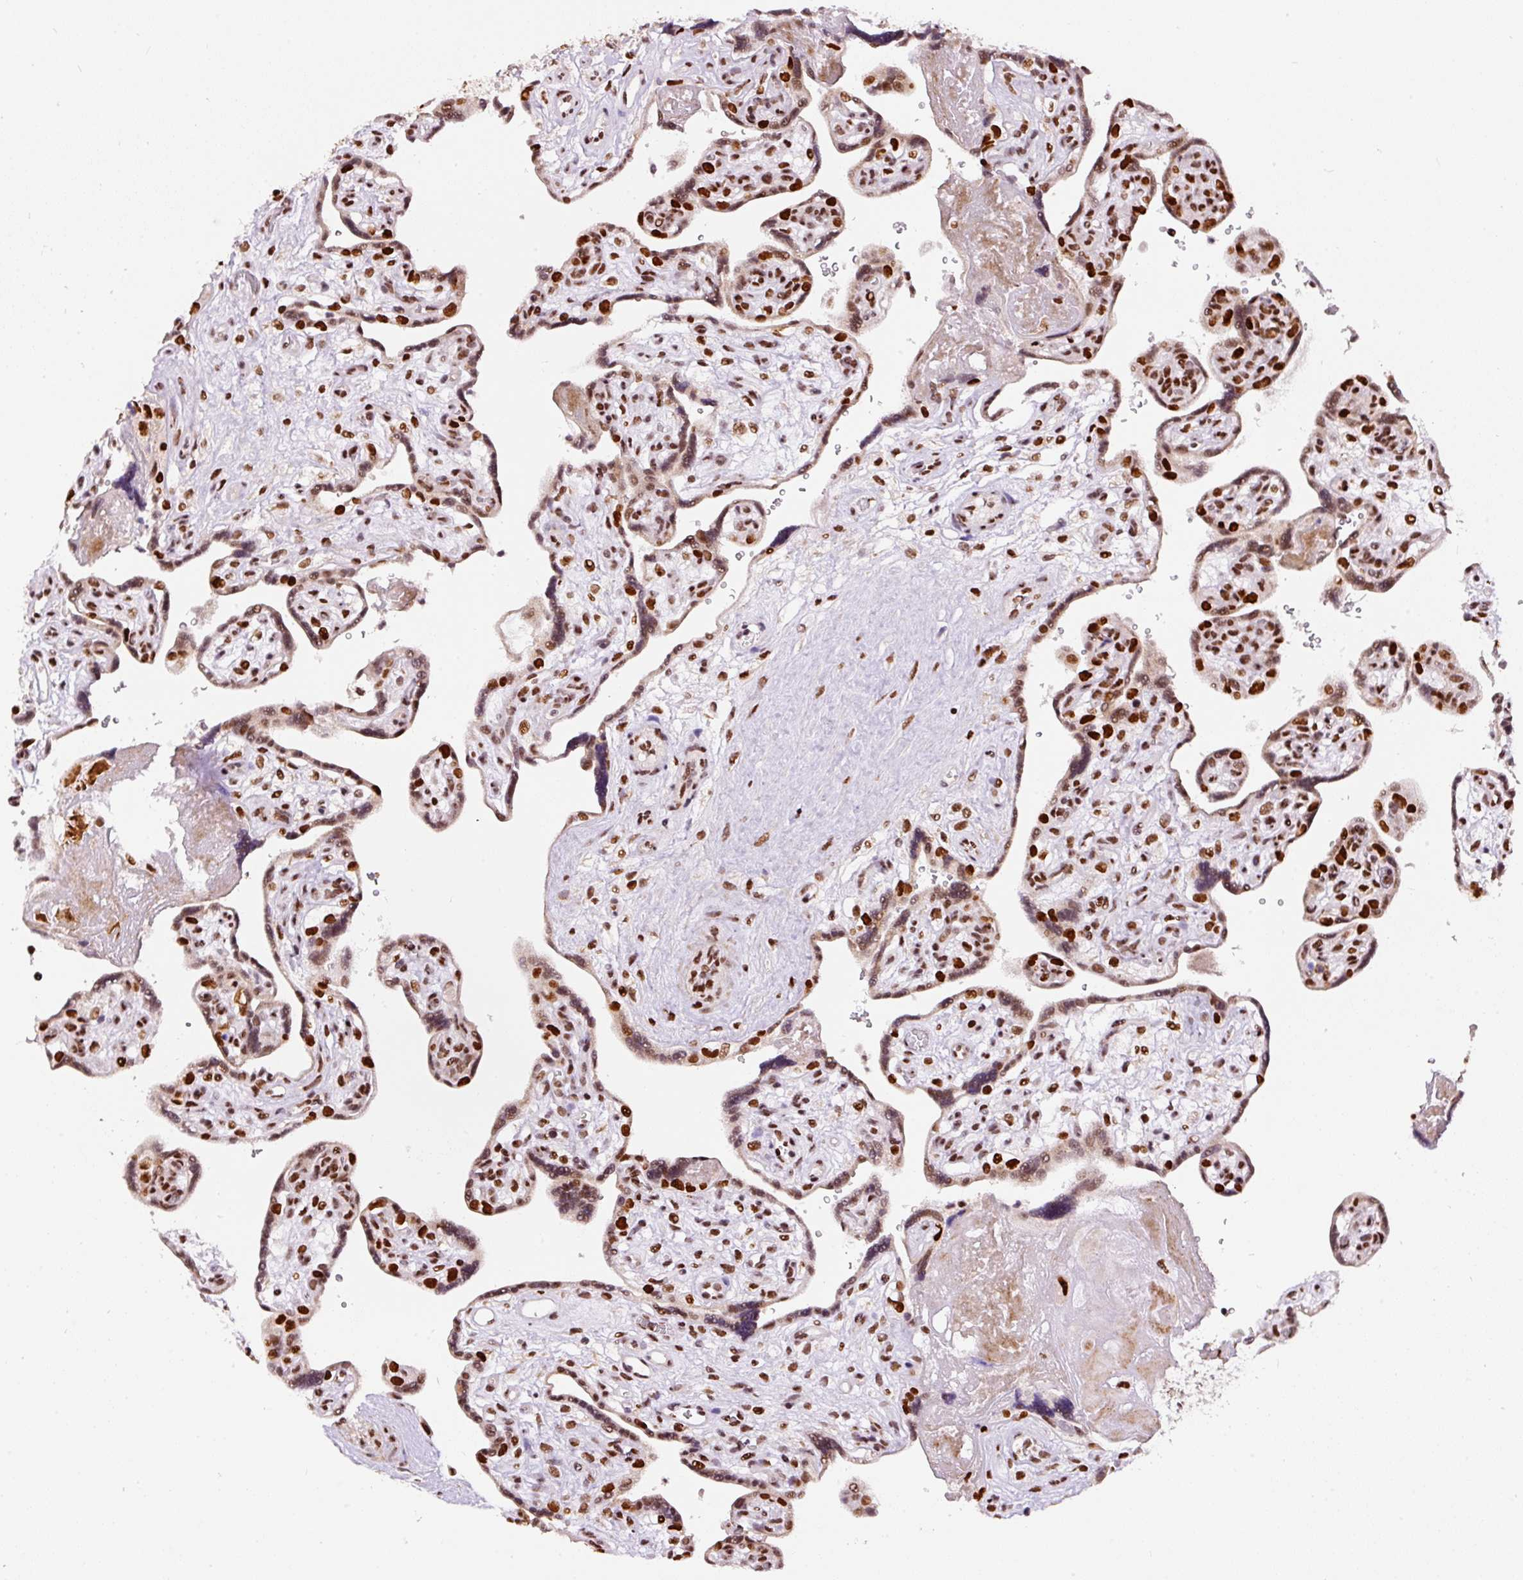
{"staining": {"intensity": "strong", "quantity": "25%-75%", "location": "nuclear"}, "tissue": "placenta", "cell_type": "Decidual cells", "image_type": "normal", "snomed": [{"axis": "morphology", "description": "Normal tissue, NOS"}, {"axis": "topography", "description": "Placenta"}], "caption": "Immunohistochemistry (IHC) (DAB) staining of unremarkable human placenta shows strong nuclear protein positivity in about 25%-75% of decidual cells.", "gene": "HNRNPC", "patient": {"sex": "female", "age": 39}}